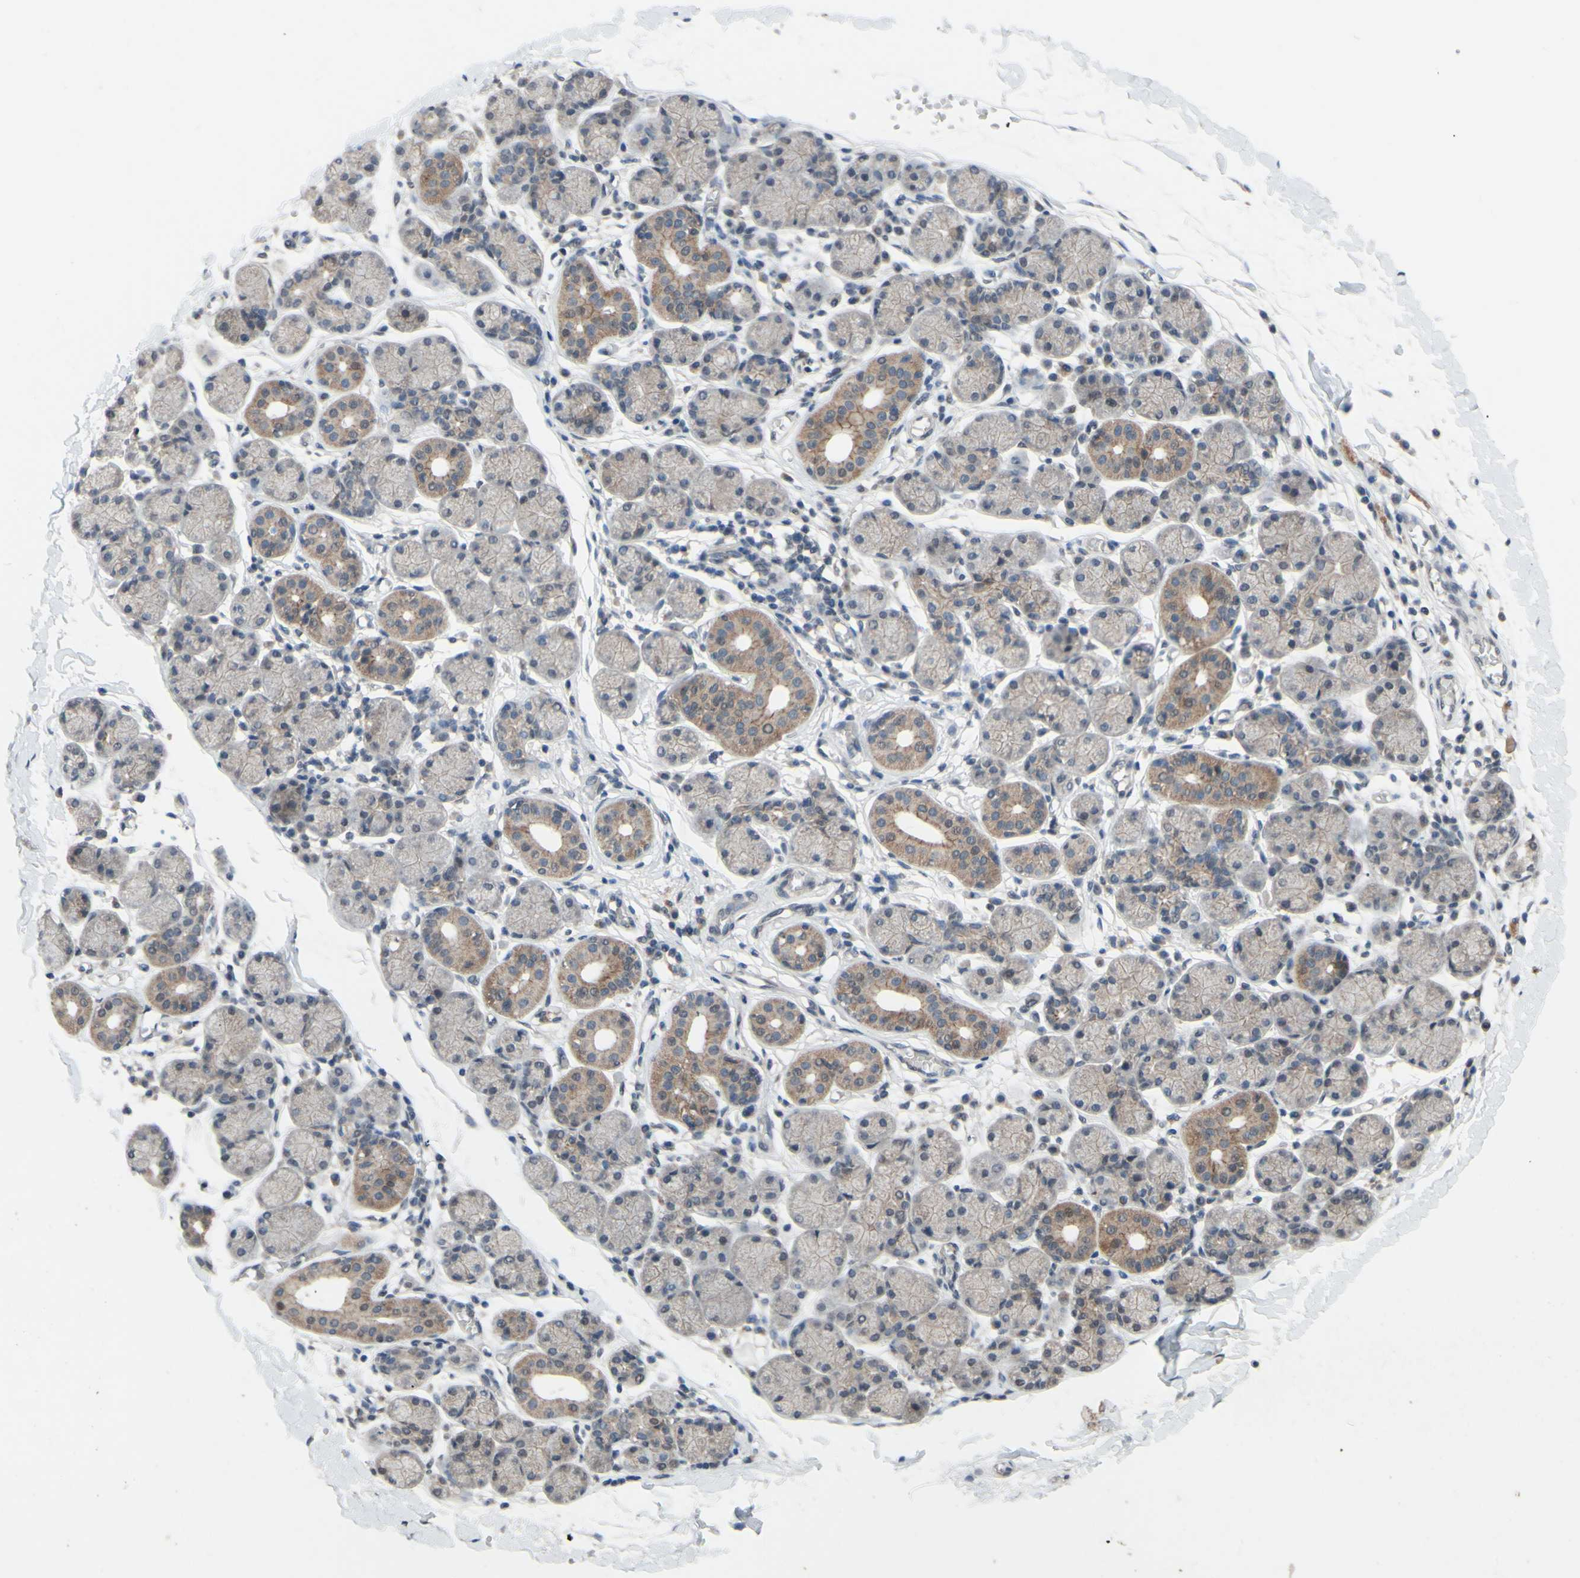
{"staining": {"intensity": "moderate", "quantity": "25%-75%", "location": "cytoplasmic/membranous"}, "tissue": "salivary gland", "cell_type": "Glandular cells", "image_type": "normal", "snomed": [{"axis": "morphology", "description": "Normal tissue, NOS"}, {"axis": "topography", "description": "Salivary gland"}], "caption": "A histopathology image of human salivary gland stained for a protein displays moderate cytoplasmic/membranous brown staining in glandular cells. (Brightfield microscopy of DAB IHC at high magnification).", "gene": "CDCP1", "patient": {"sex": "female", "age": 24}}